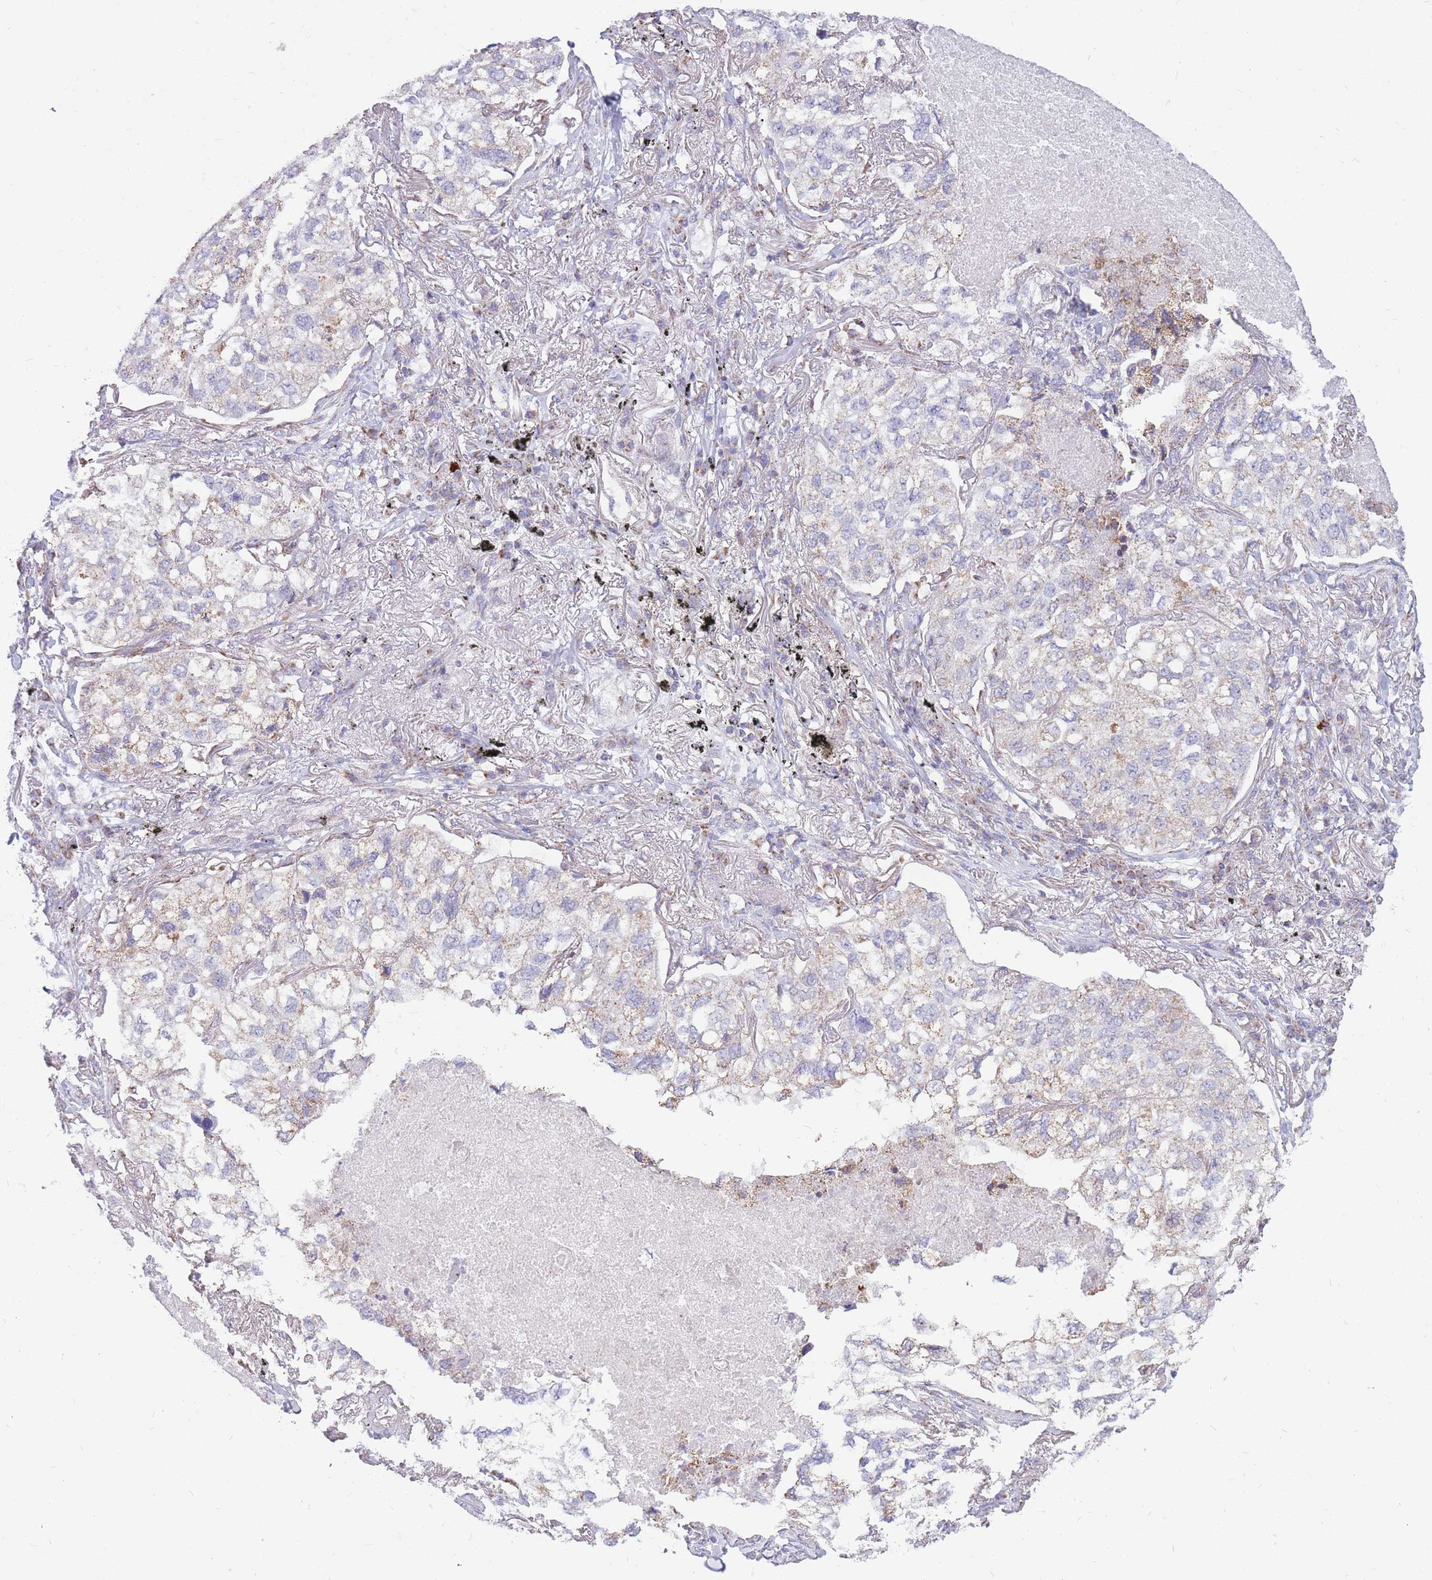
{"staining": {"intensity": "weak", "quantity": "<25%", "location": "cytoplasmic/membranous"}, "tissue": "lung cancer", "cell_type": "Tumor cells", "image_type": "cancer", "snomed": [{"axis": "morphology", "description": "Adenocarcinoma, NOS"}, {"axis": "topography", "description": "Lung"}], "caption": "Protein analysis of lung cancer (adenocarcinoma) displays no significant expression in tumor cells.", "gene": "PCSK1", "patient": {"sex": "male", "age": 65}}